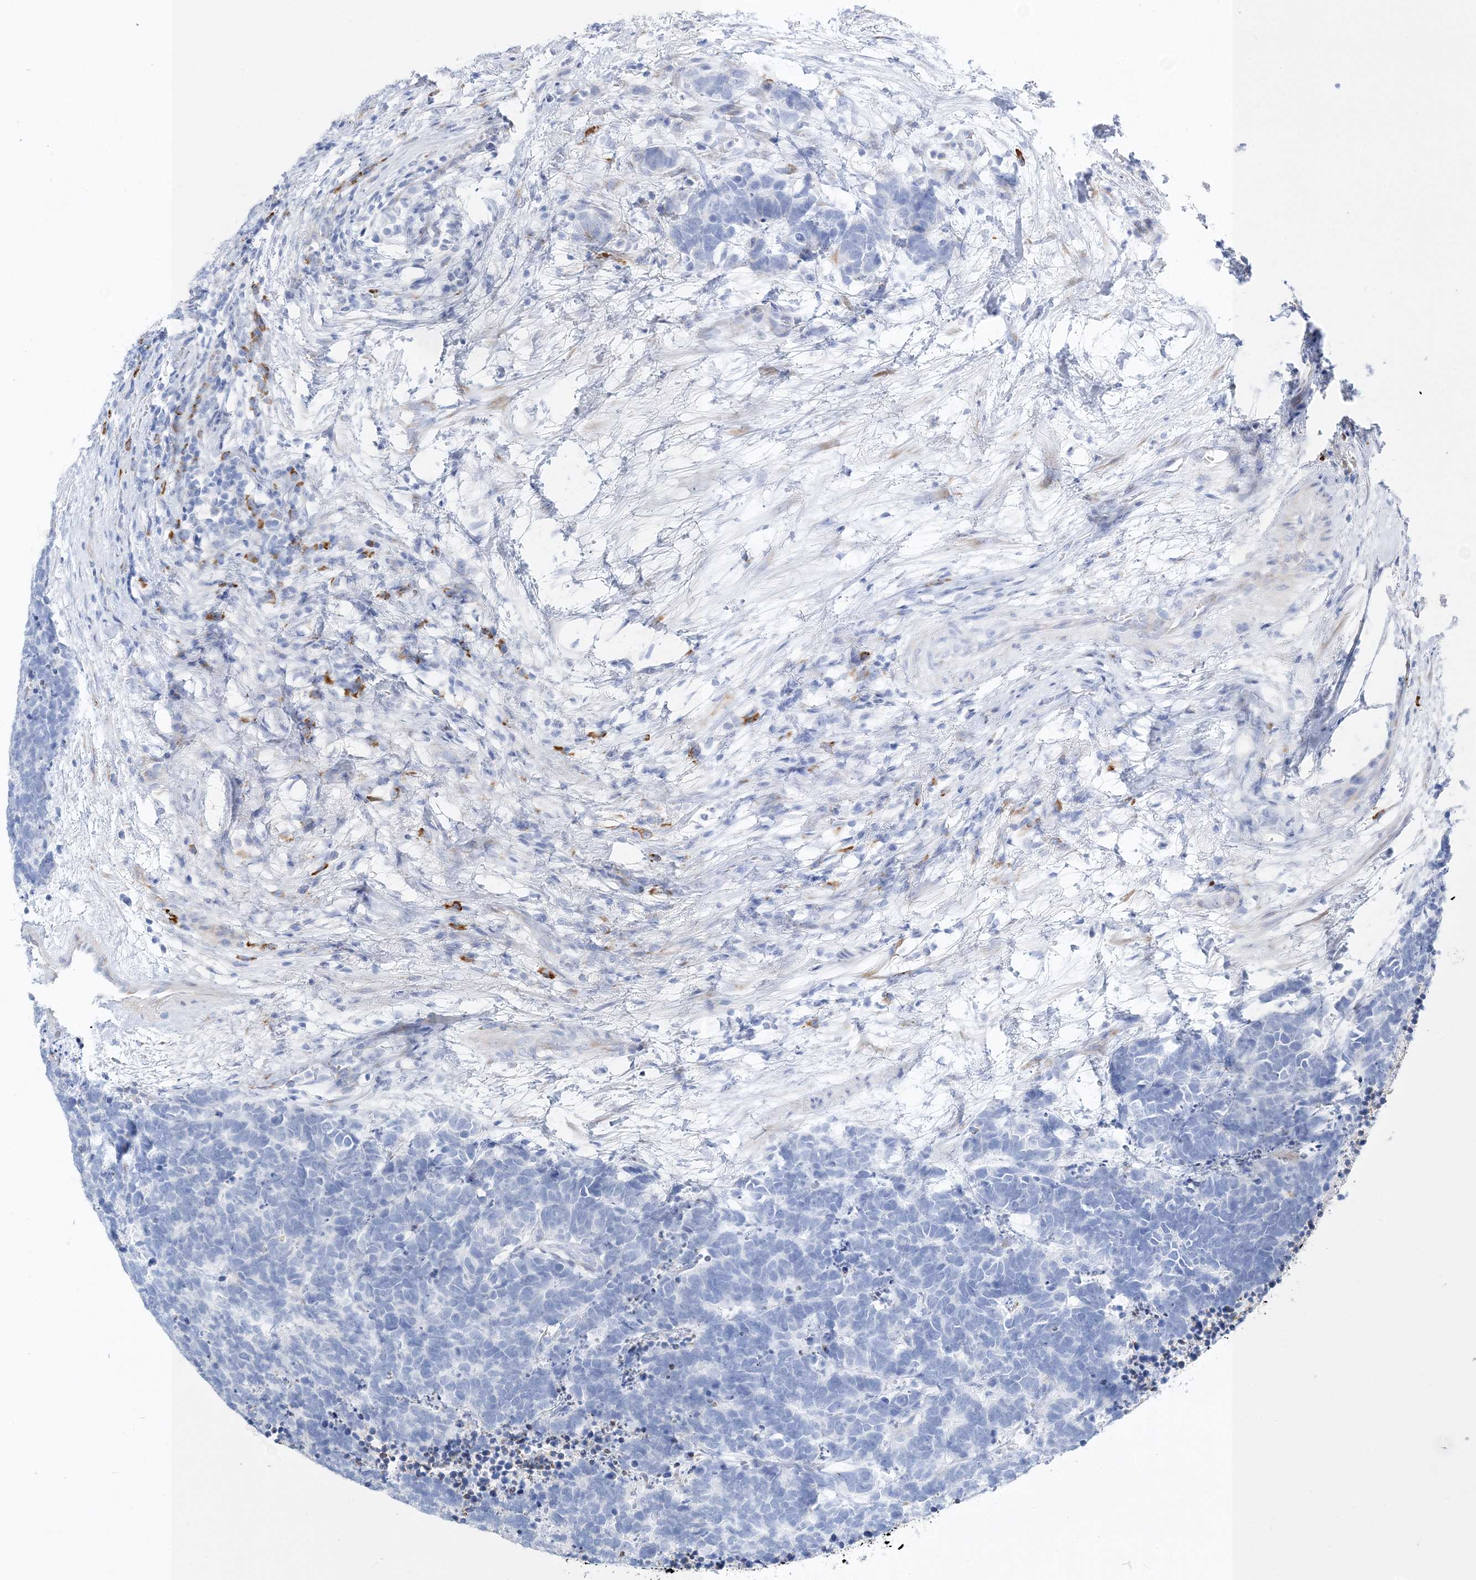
{"staining": {"intensity": "negative", "quantity": "none", "location": "none"}, "tissue": "carcinoid", "cell_type": "Tumor cells", "image_type": "cancer", "snomed": [{"axis": "morphology", "description": "Carcinoma, NOS"}, {"axis": "morphology", "description": "Carcinoid, malignant, NOS"}, {"axis": "topography", "description": "Urinary bladder"}], "caption": "Immunohistochemistry micrograph of human carcinoma stained for a protein (brown), which reveals no staining in tumor cells.", "gene": "TSPYL6", "patient": {"sex": "male", "age": 57}}